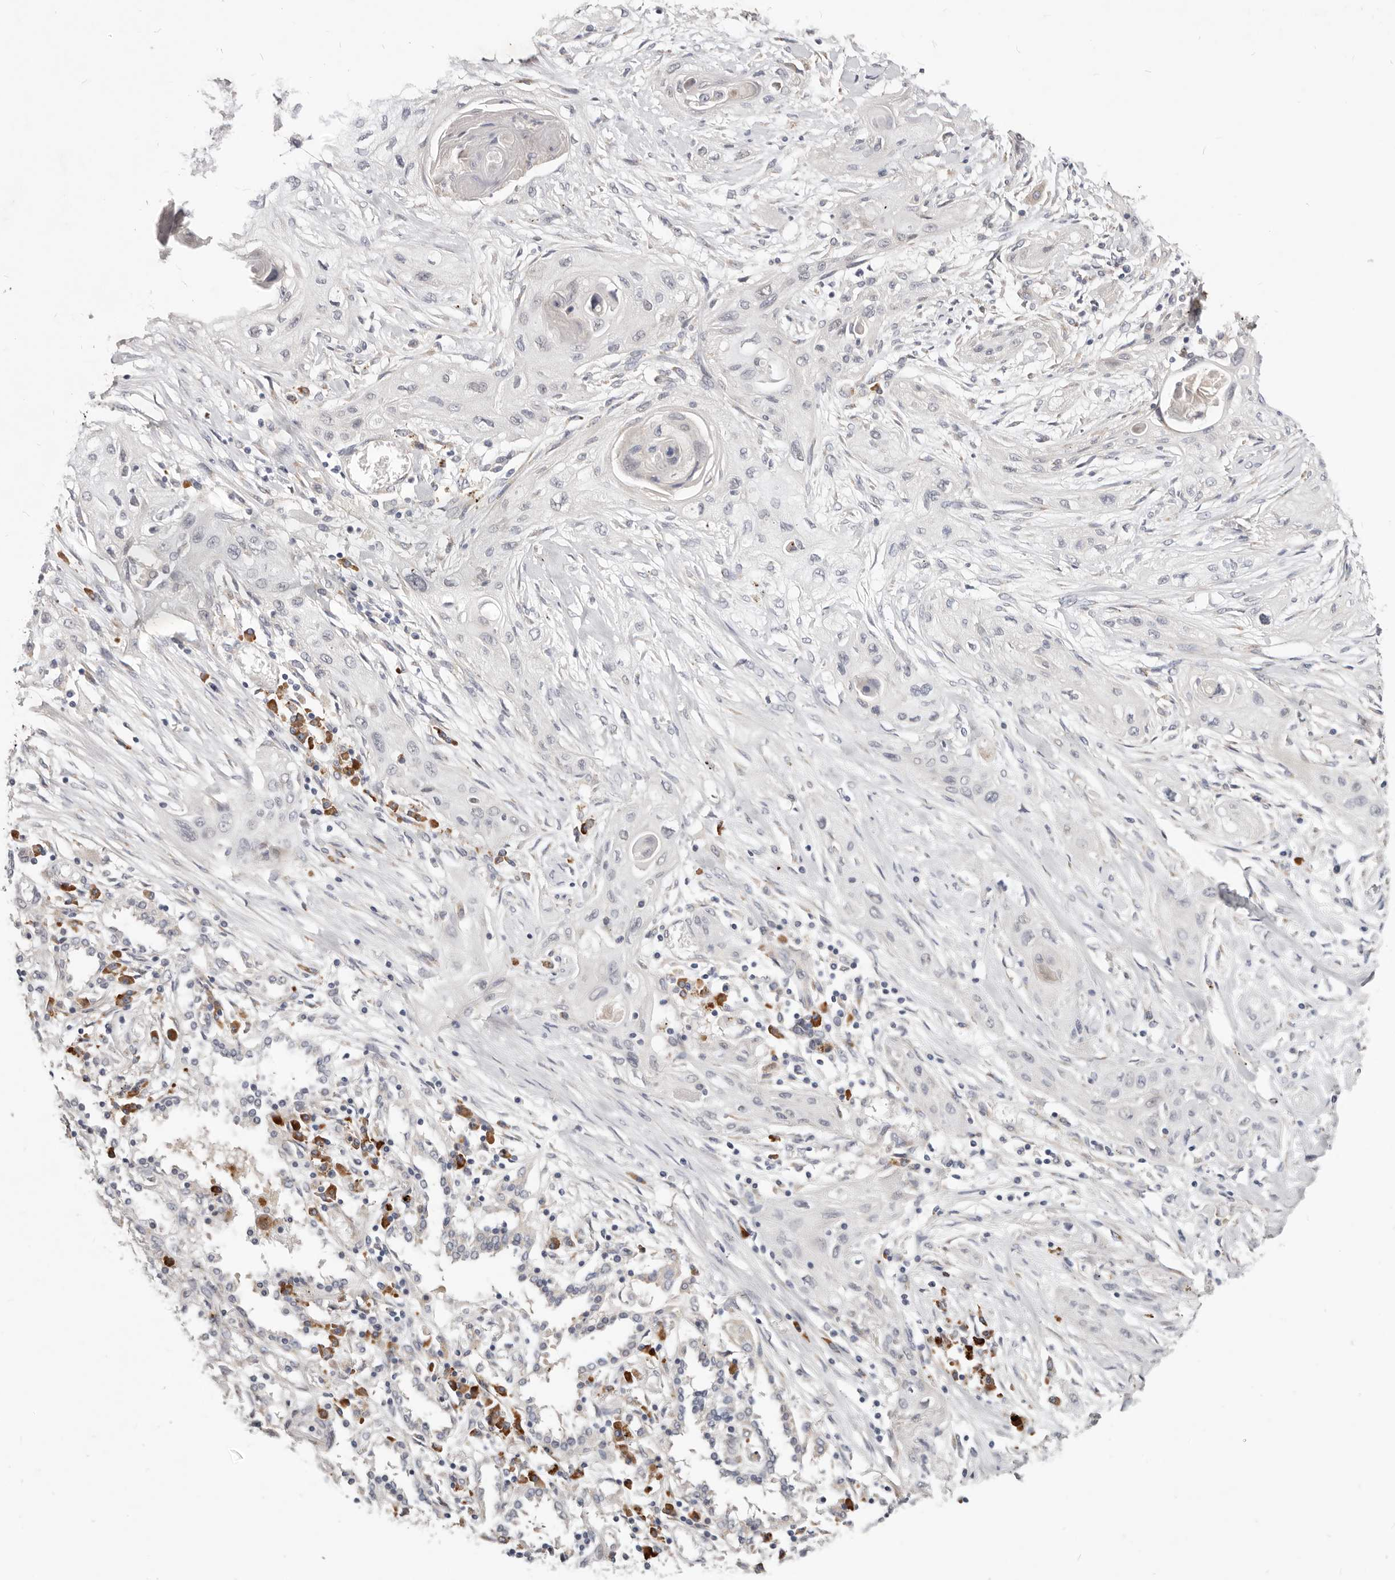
{"staining": {"intensity": "negative", "quantity": "none", "location": "none"}, "tissue": "lung cancer", "cell_type": "Tumor cells", "image_type": "cancer", "snomed": [{"axis": "morphology", "description": "Squamous cell carcinoma, NOS"}, {"axis": "topography", "description": "Lung"}], "caption": "The photomicrograph demonstrates no significant positivity in tumor cells of squamous cell carcinoma (lung).", "gene": "WDR77", "patient": {"sex": "female", "age": 47}}